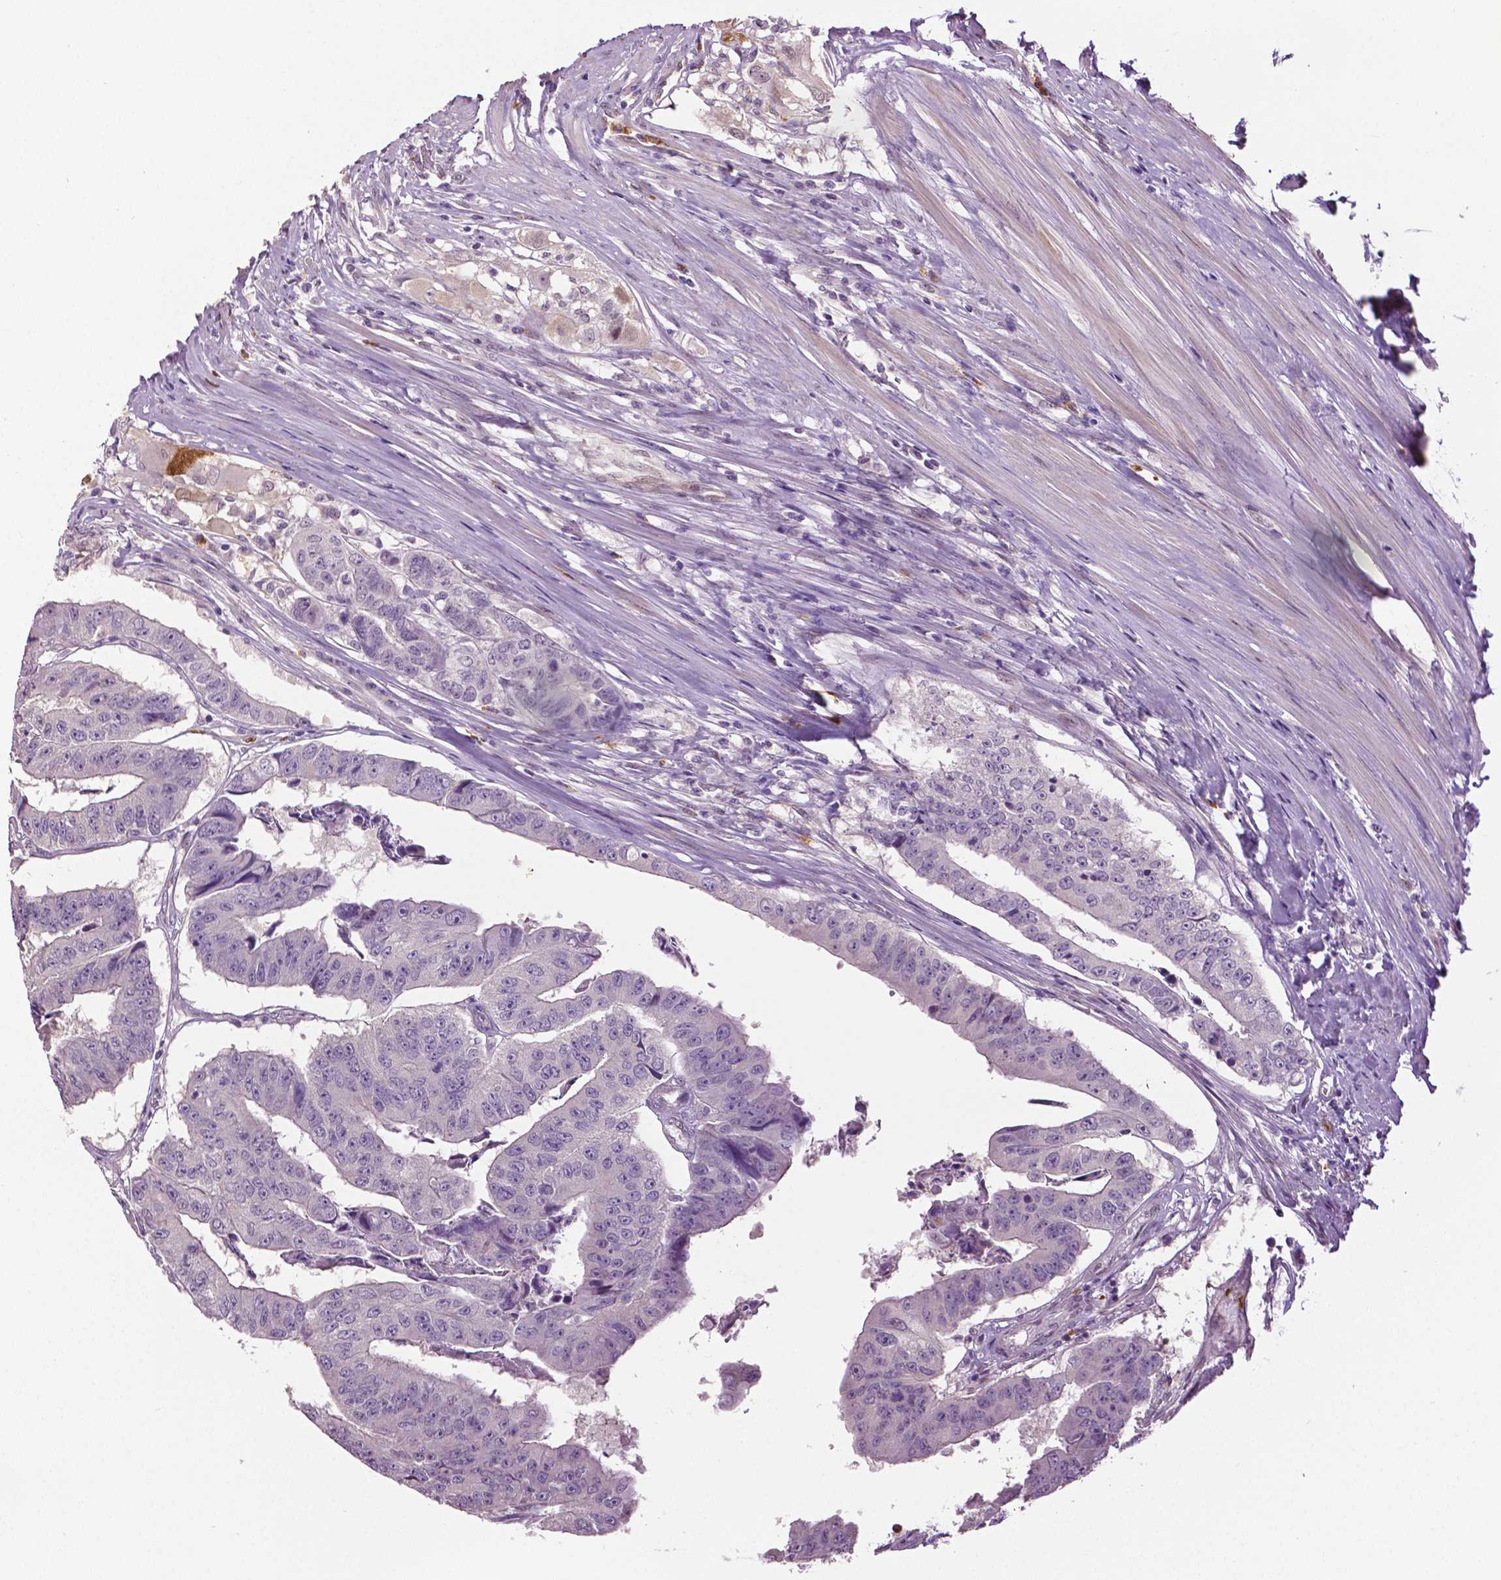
{"staining": {"intensity": "negative", "quantity": "none", "location": "none"}, "tissue": "colorectal cancer", "cell_type": "Tumor cells", "image_type": "cancer", "snomed": [{"axis": "morphology", "description": "Adenocarcinoma, NOS"}, {"axis": "topography", "description": "Colon"}], "caption": "The image displays no significant positivity in tumor cells of colorectal cancer.", "gene": "PTPN5", "patient": {"sex": "female", "age": 67}}